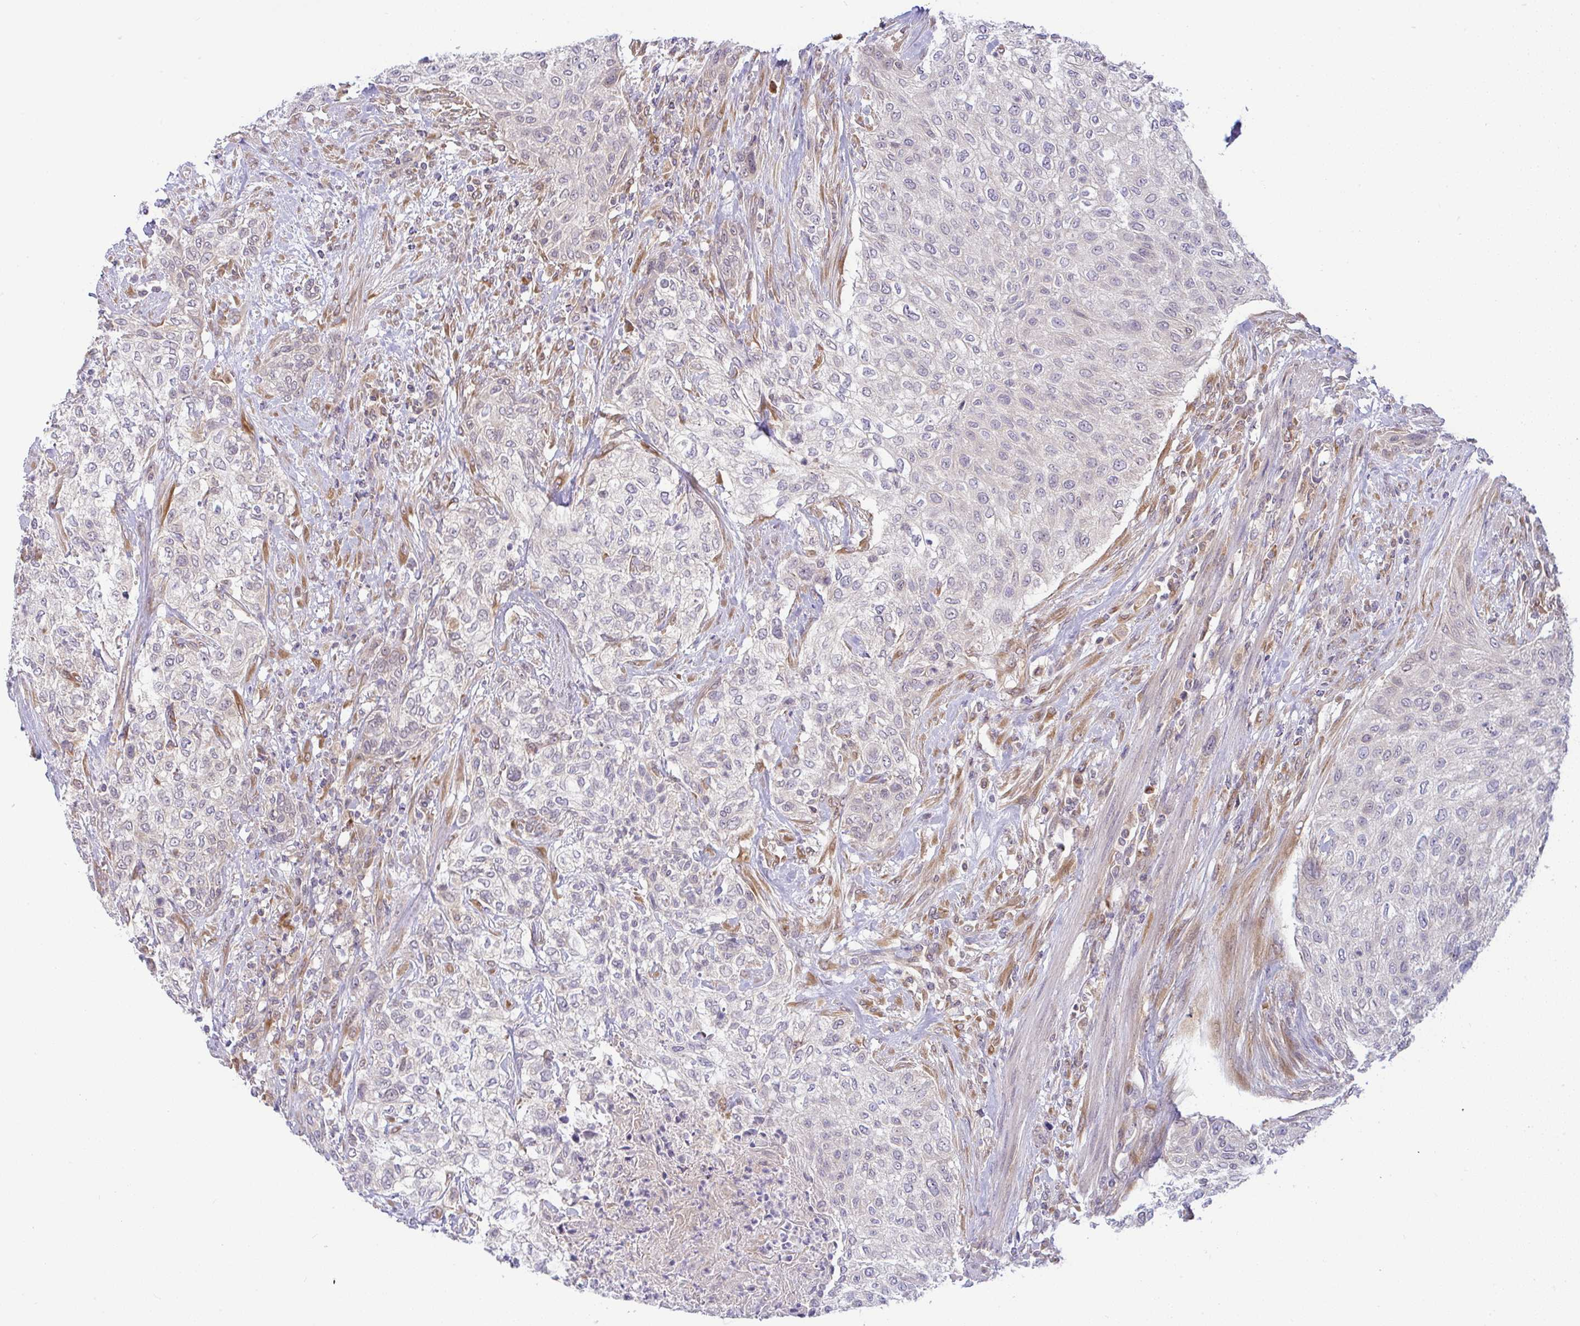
{"staining": {"intensity": "negative", "quantity": "none", "location": "none"}, "tissue": "urothelial cancer", "cell_type": "Tumor cells", "image_type": "cancer", "snomed": [{"axis": "morphology", "description": "Normal tissue, NOS"}, {"axis": "morphology", "description": "Urothelial carcinoma, NOS"}, {"axis": "topography", "description": "Urinary bladder"}, {"axis": "topography", "description": "Peripheral nerve tissue"}], "caption": "This photomicrograph is of transitional cell carcinoma stained with IHC to label a protein in brown with the nuclei are counter-stained blue. There is no staining in tumor cells.", "gene": "DERL2", "patient": {"sex": "male", "age": 35}}